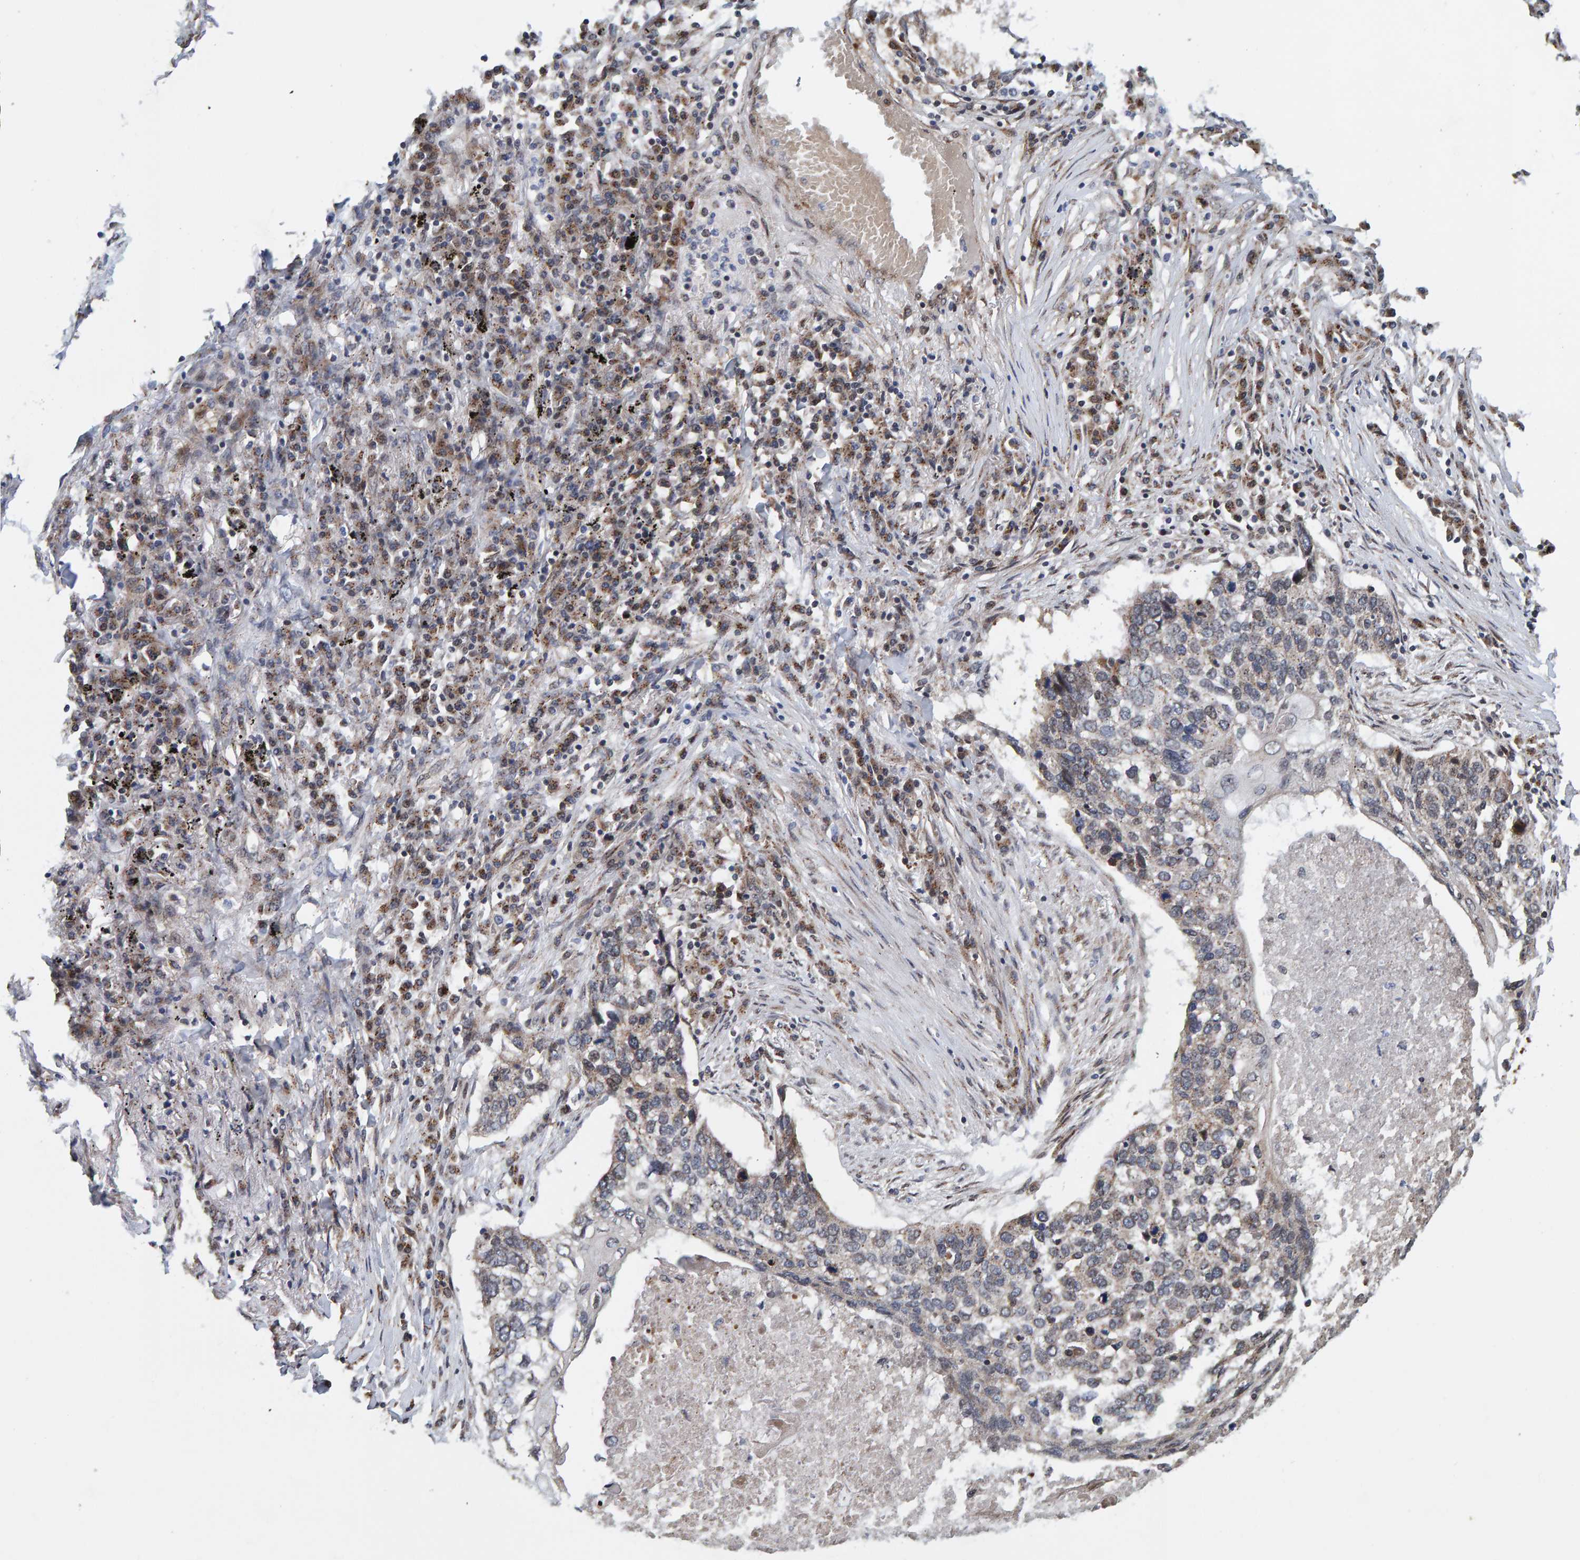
{"staining": {"intensity": "weak", "quantity": "25%-75%", "location": "cytoplasmic/membranous"}, "tissue": "lung cancer", "cell_type": "Tumor cells", "image_type": "cancer", "snomed": [{"axis": "morphology", "description": "Squamous cell carcinoma, NOS"}, {"axis": "topography", "description": "Lung"}], "caption": "The photomicrograph exhibits staining of squamous cell carcinoma (lung), revealing weak cytoplasmic/membranous protein positivity (brown color) within tumor cells.", "gene": "CCDC25", "patient": {"sex": "female", "age": 63}}